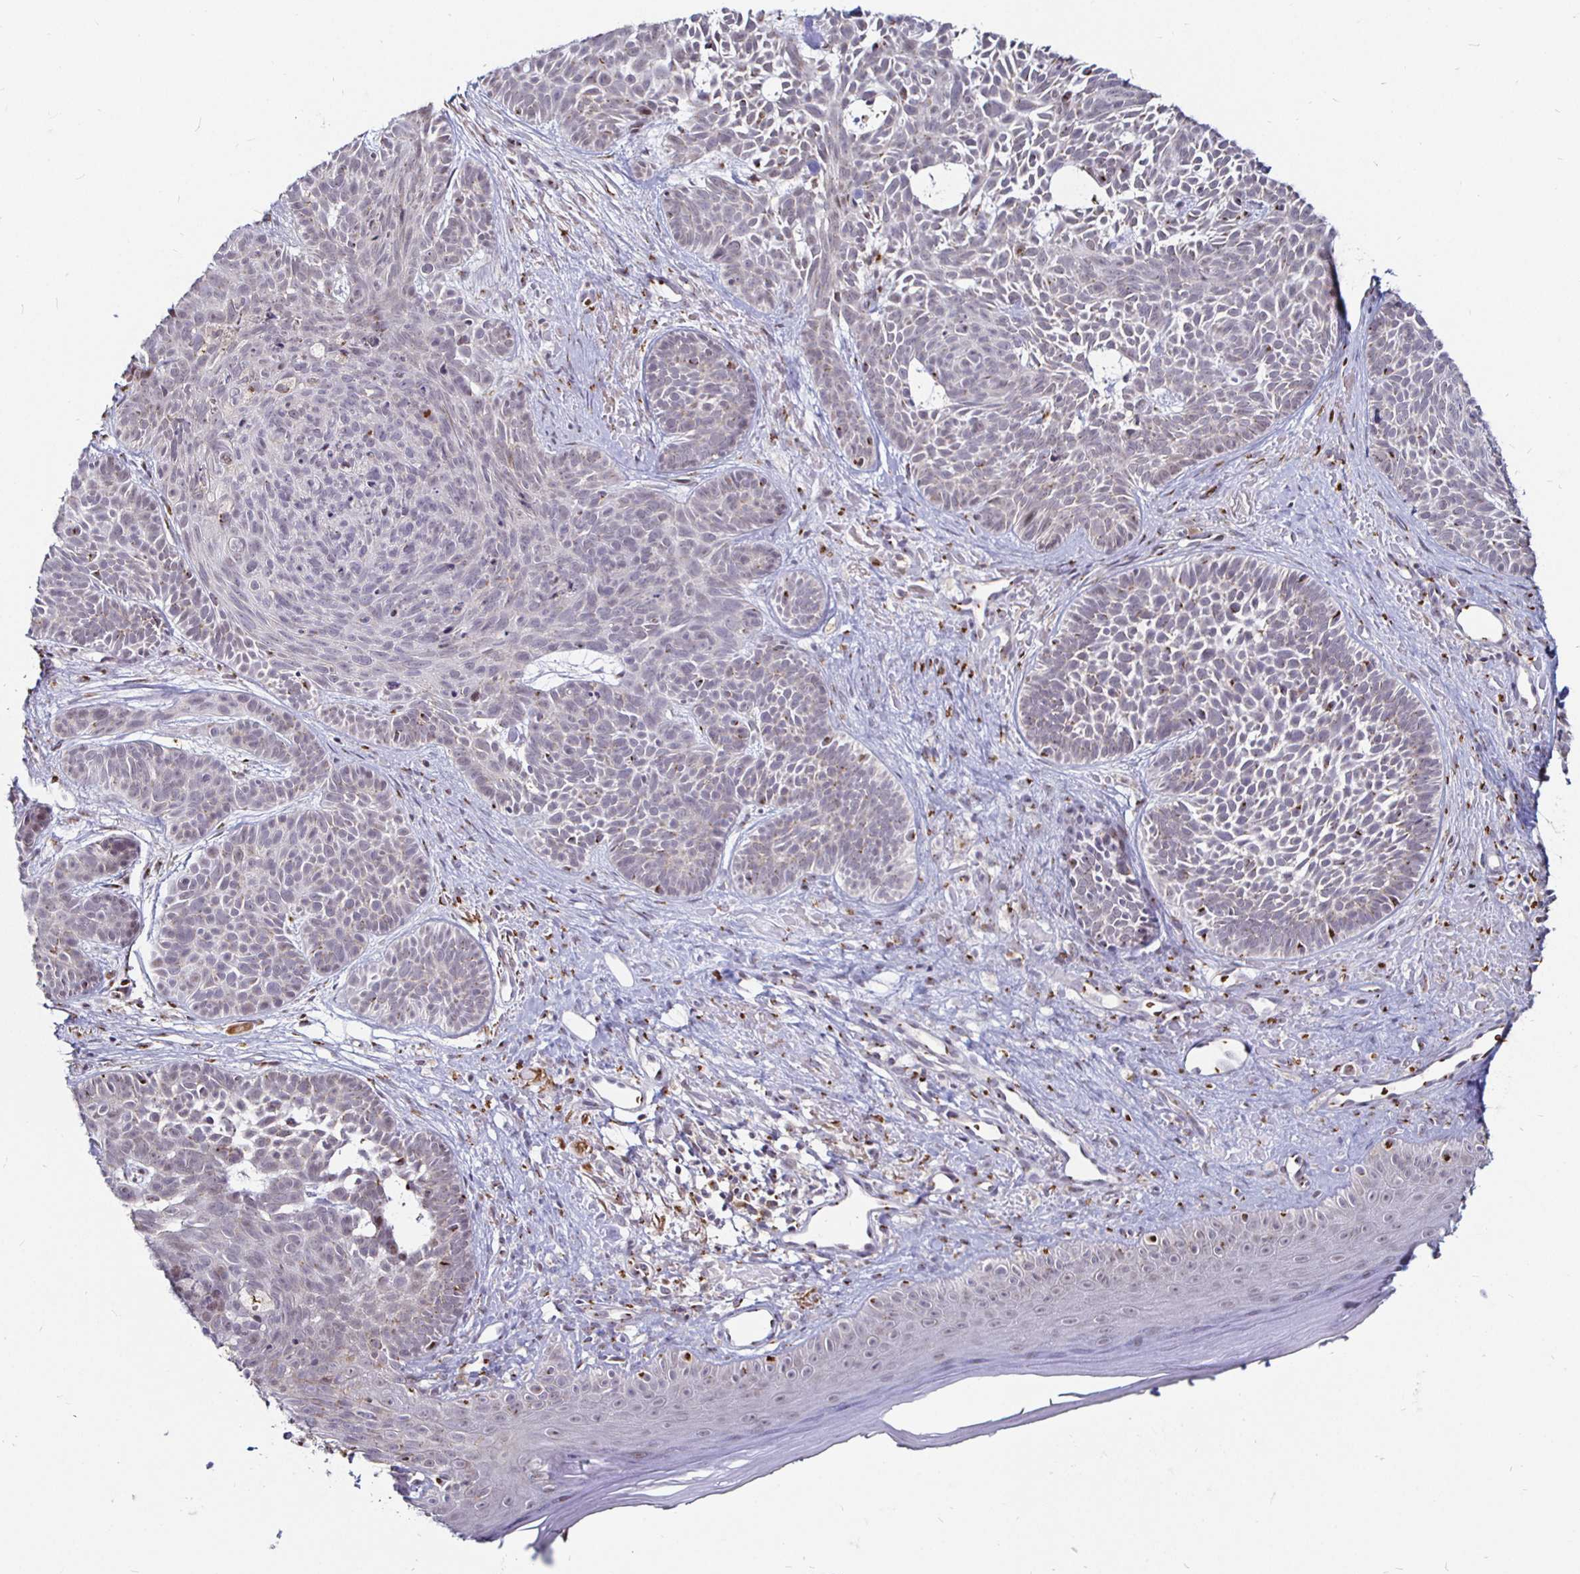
{"staining": {"intensity": "negative", "quantity": "none", "location": "none"}, "tissue": "skin cancer", "cell_type": "Tumor cells", "image_type": "cancer", "snomed": [{"axis": "morphology", "description": "Basal cell carcinoma"}, {"axis": "topography", "description": "Skin"}], "caption": "DAB immunohistochemical staining of basal cell carcinoma (skin) shows no significant expression in tumor cells.", "gene": "ATG3", "patient": {"sex": "male", "age": 81}}